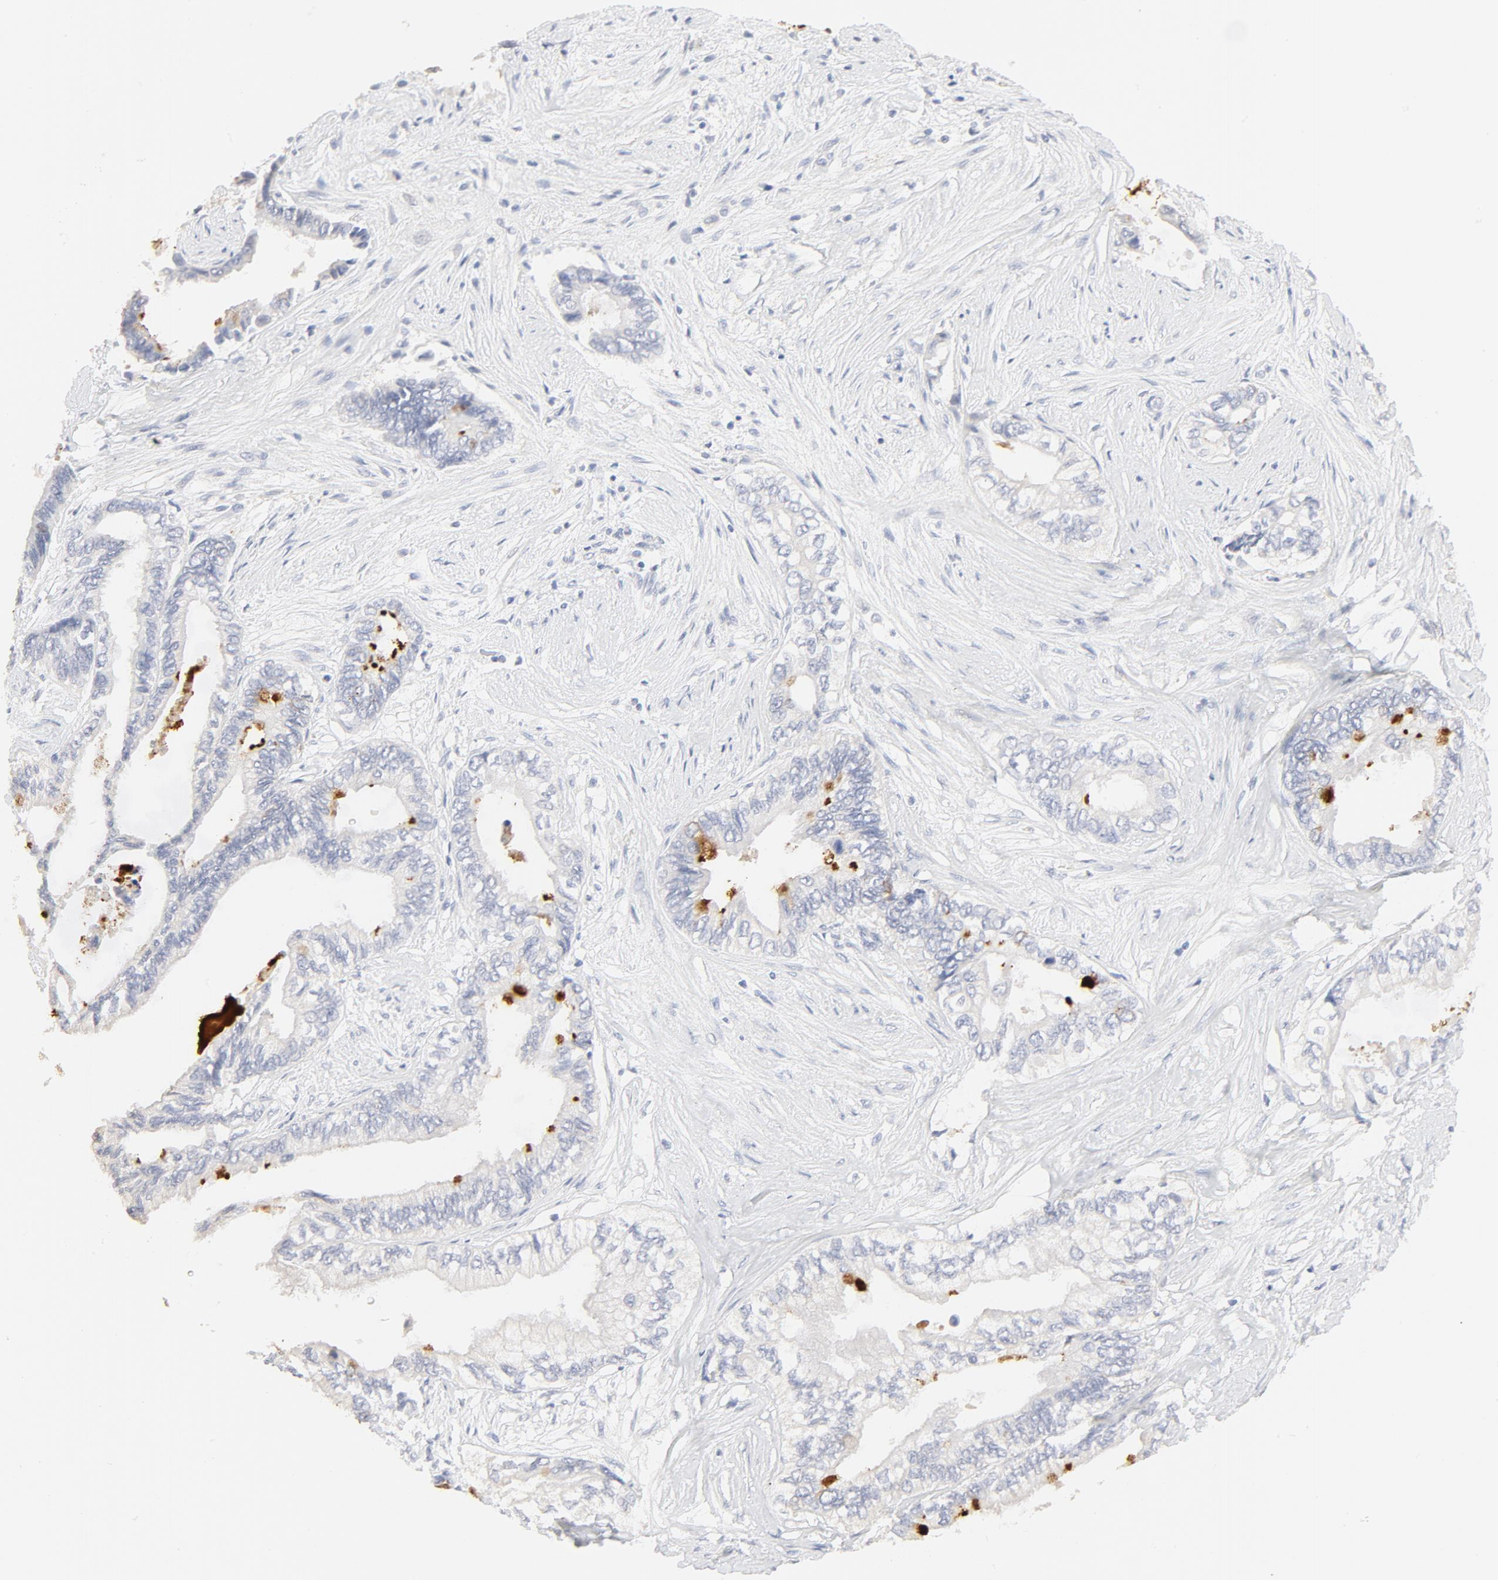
{"staining": {"intensity": "negative", "quantity": "none", "location": "none"}, "tissue": "pancreatic cancer", "cell_type": "Tumor cells", "image_type": "cancer", "snomed": [{"axis": "morphology", "description": "Adenocarcinoma, NOS"}, {"axis": "topography", "description": "Pancreas"}], "caption": "There is no significant staining in tumor cells of pancreatic cancer (adenocarcinoma). (DAB IHC visualized using brightfield microscopy, high magnification).", "gene": "FCGBP", "patient": {"sex": "female", "age": 66}}